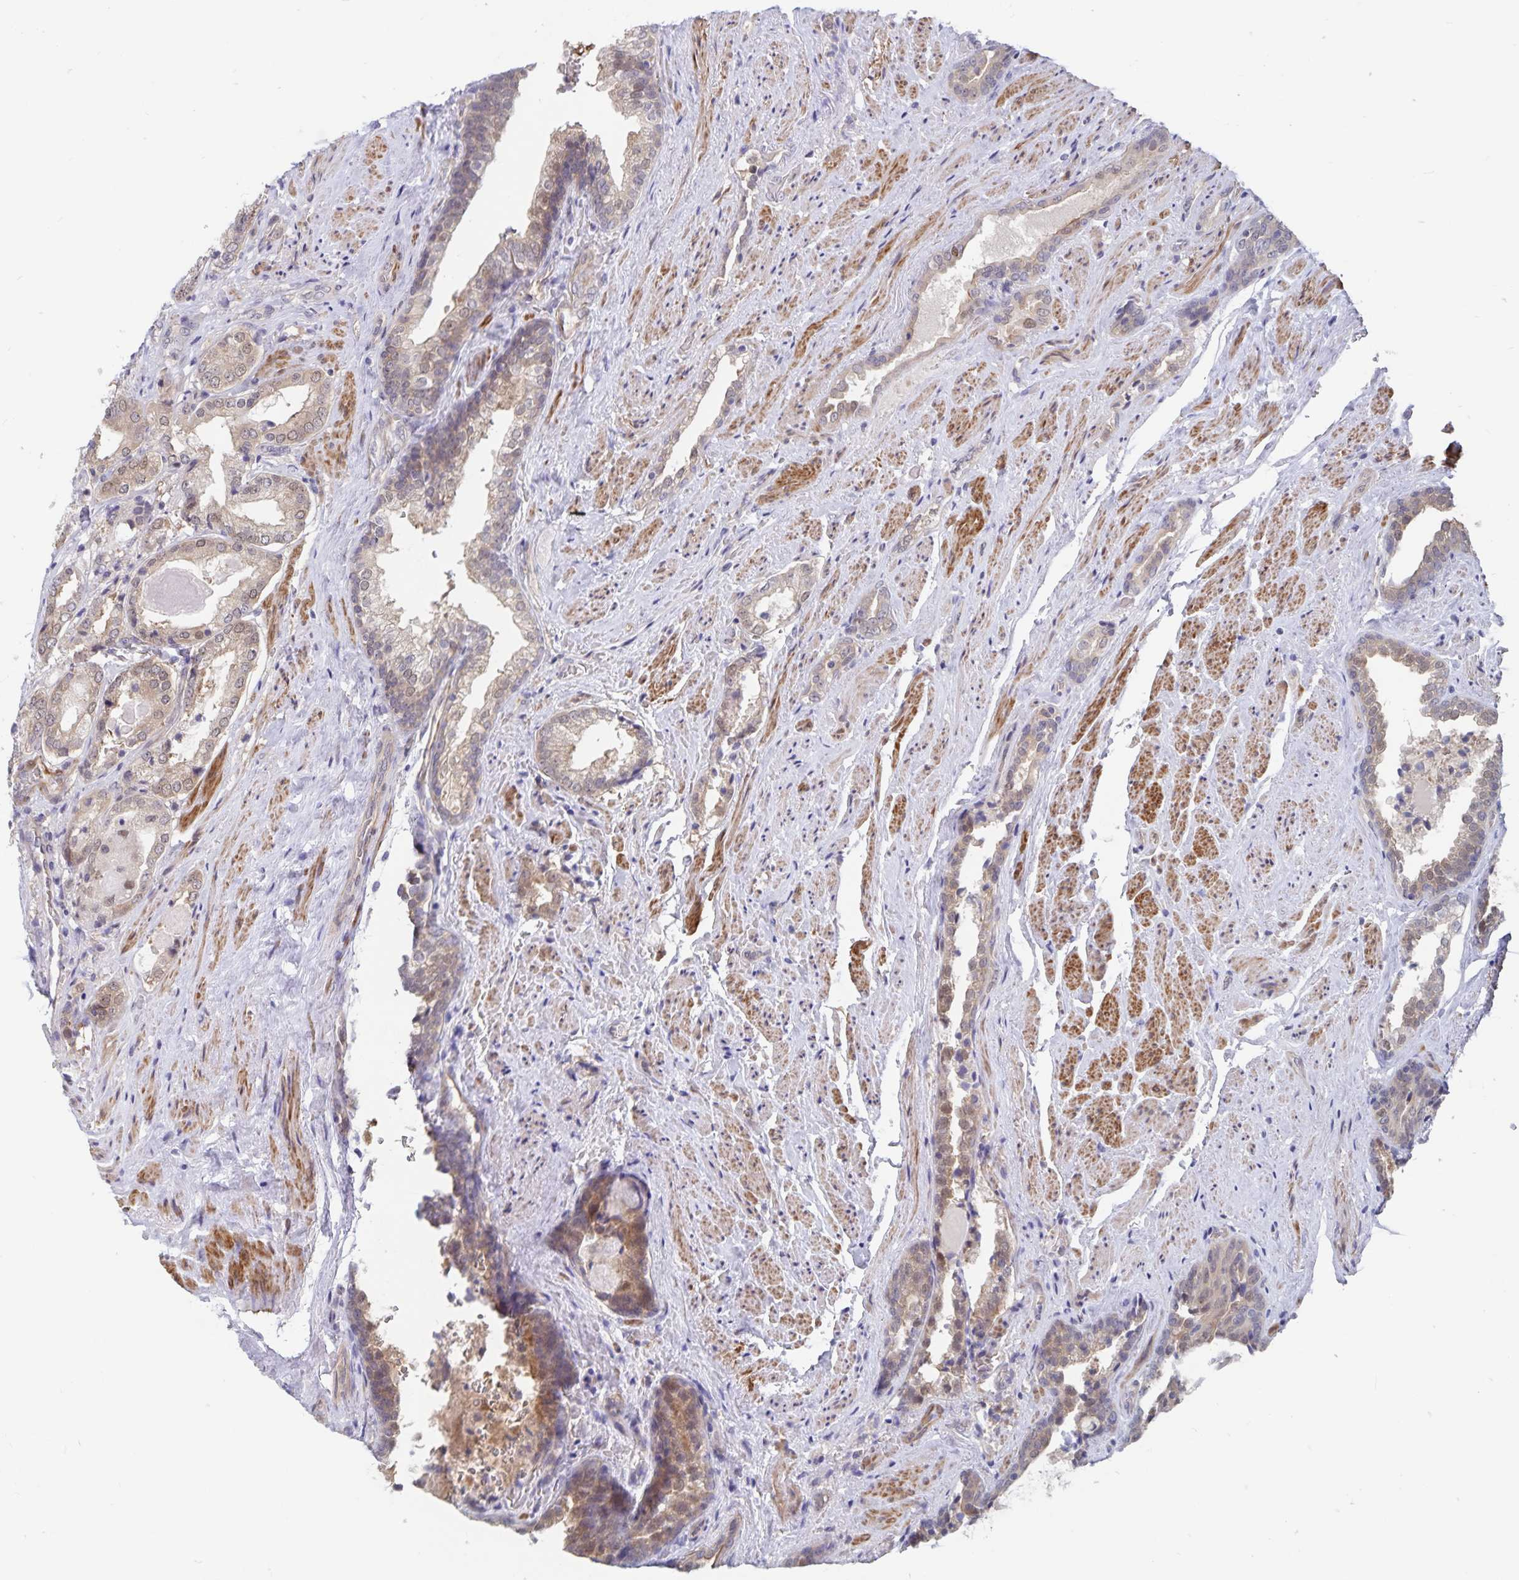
{"staining": {"intensity": "weak", "quantity": "25%-75%", "location": "cytoplasmic/membranous,nuclear"}, "tissue": "prostate cancer", "cell_type": "Tumor cells", "image_type": "cancer", "snomed": [{"axis": "morphology", "description": "Adenocarcinoma, High grade"}, {"axis": "topography", "description": "Prostate"}], "caption": "A high-resolution histopathology image shows IHC staining of prostate adenocarcinoma (high-grade), which displays weak cytoplasmic/membranous and nuclear staining in approximately 25%-75% of tumor cells.", "gene": "BAG6", "patient": {"sex": "male", "age": 65}}